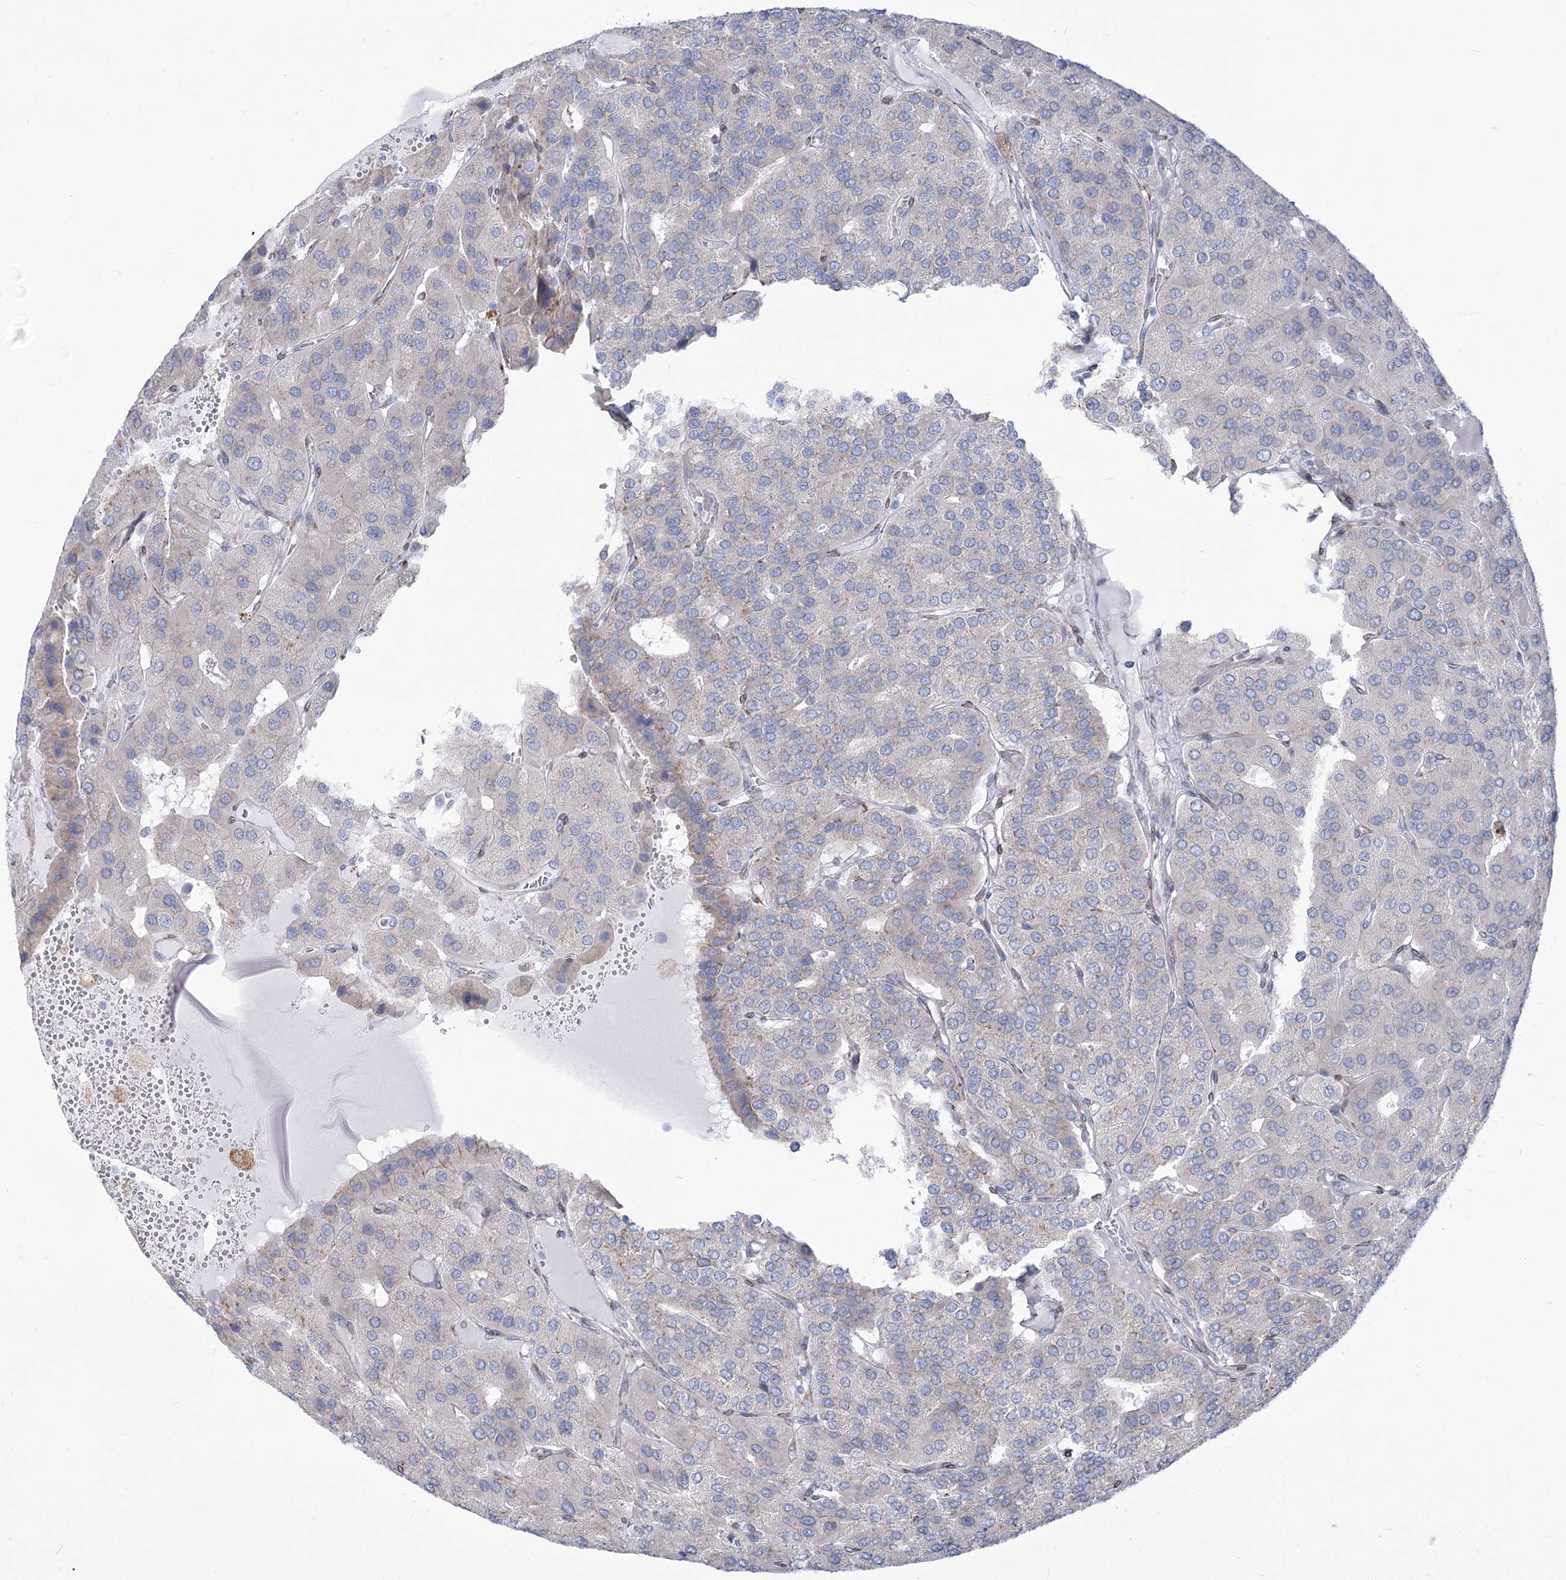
{"staining": {"intensity": "negative", "quantity": "none", "location": "none"}, "tissue": "parathyroid gland", "cell_type": "Glandular cells", "image_type": "normal", "snomed": [{"axis": "morphology", "description": "Normal tissue, NOS"}, {"axis": "morphology", "description": "Adenoma, NOS"}, {"axis": "topography", "description": "Parathyroid gland"}], "caption": "Parathyroid gland stained for a protein using IHC shows no positivity glandular cells.", "gene": "STT3B", "patient": {"sex": "female", "age": 86}}